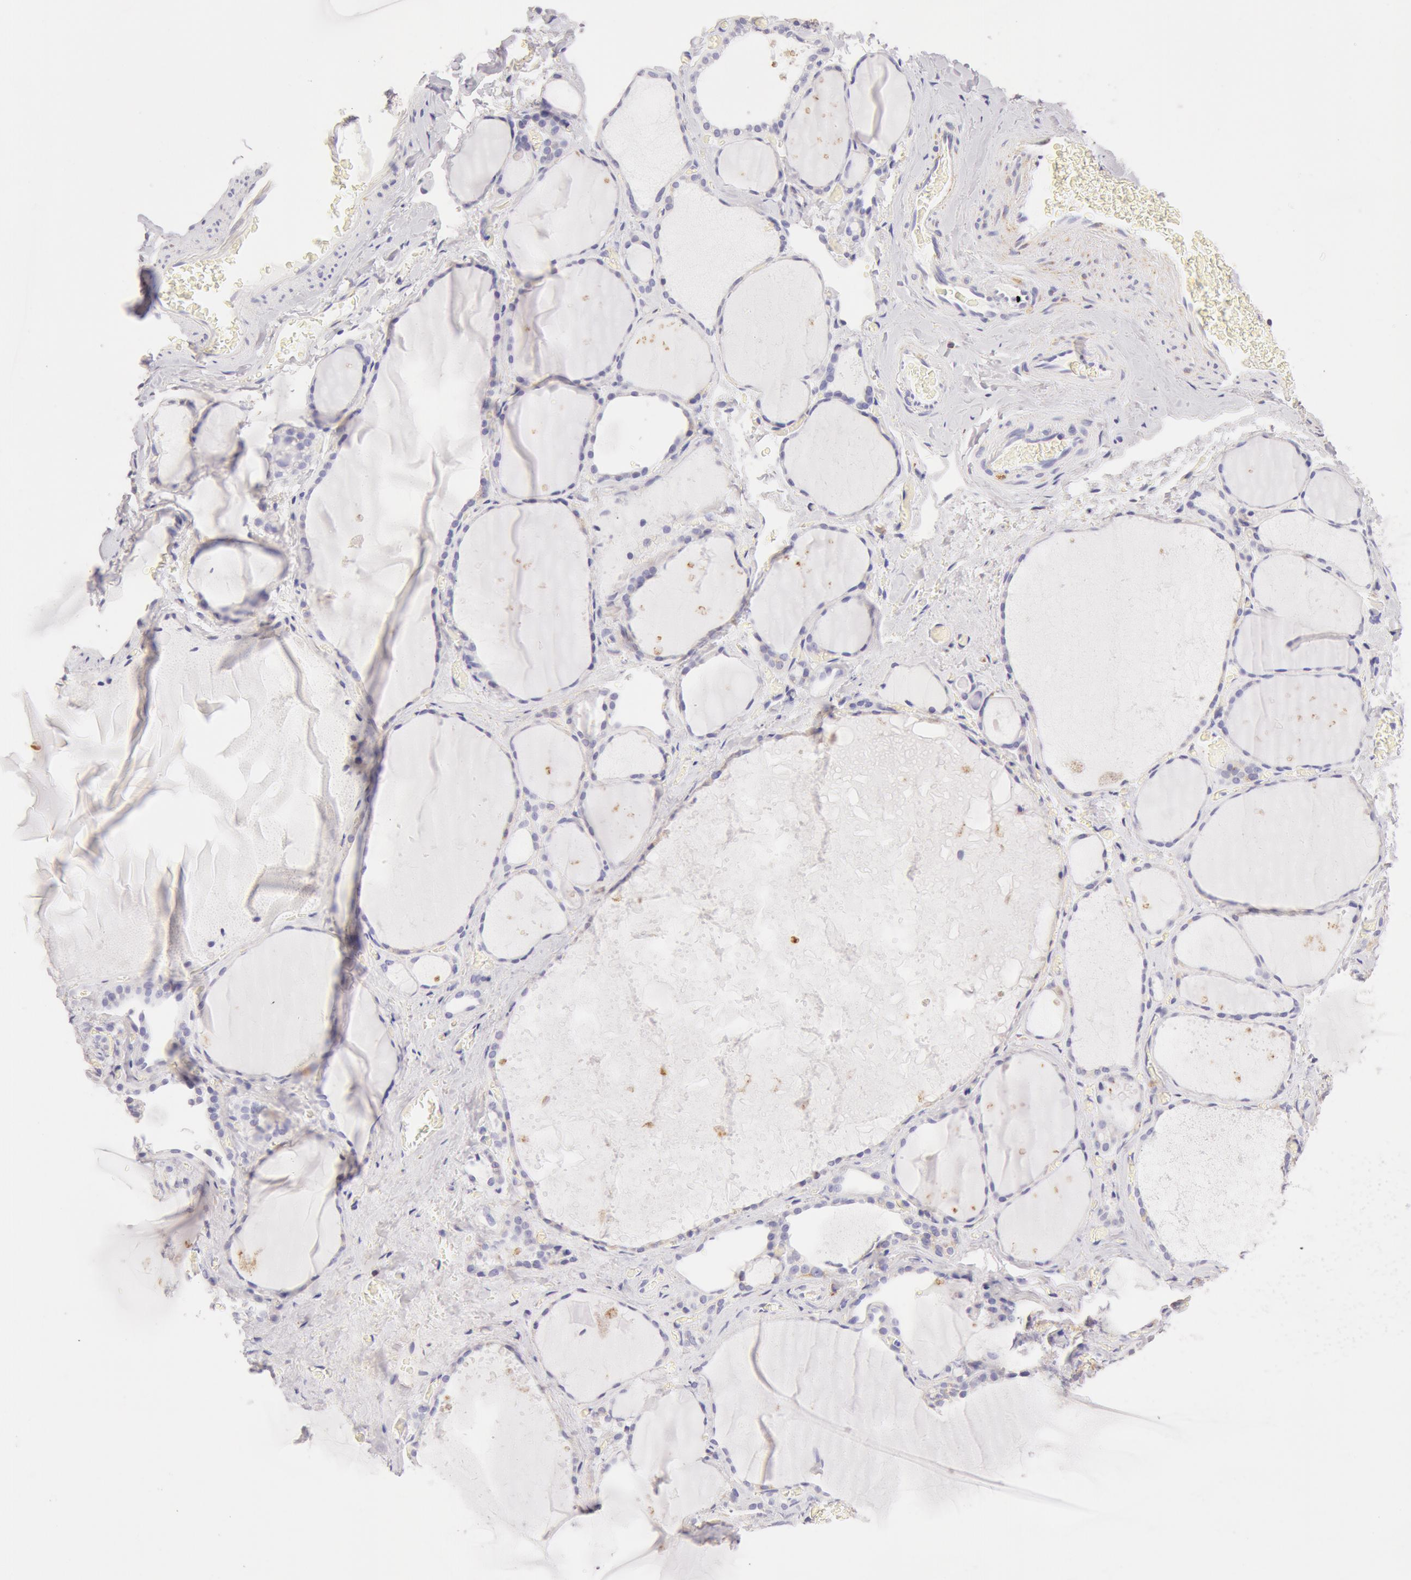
{"staining": {"intensity": "weak", "quantity": "<25%", "location": "cytoplasmic/membranous"}, "tissue": "thyroid gland", "cell_type": "Glandular cells", "image_type": "normal", "snomed": [{"axis": "morphology", "description": "Normal tissue, NOS"}, {"axis": "topography", "description": "Thyroid gland"}], "caption": "High power microscopy histopathology image of an immunohistochemistry (IHC) micrograph of benign thyroid gland, revealing no significant staining in glandular cells. Brightfield microscopy of IHC stained with DAB (brown) and hematoxylin (blue), captured at high magnification.", "gene": "ATP5F1B", "patient": {"sex": "male", "age": 76}}